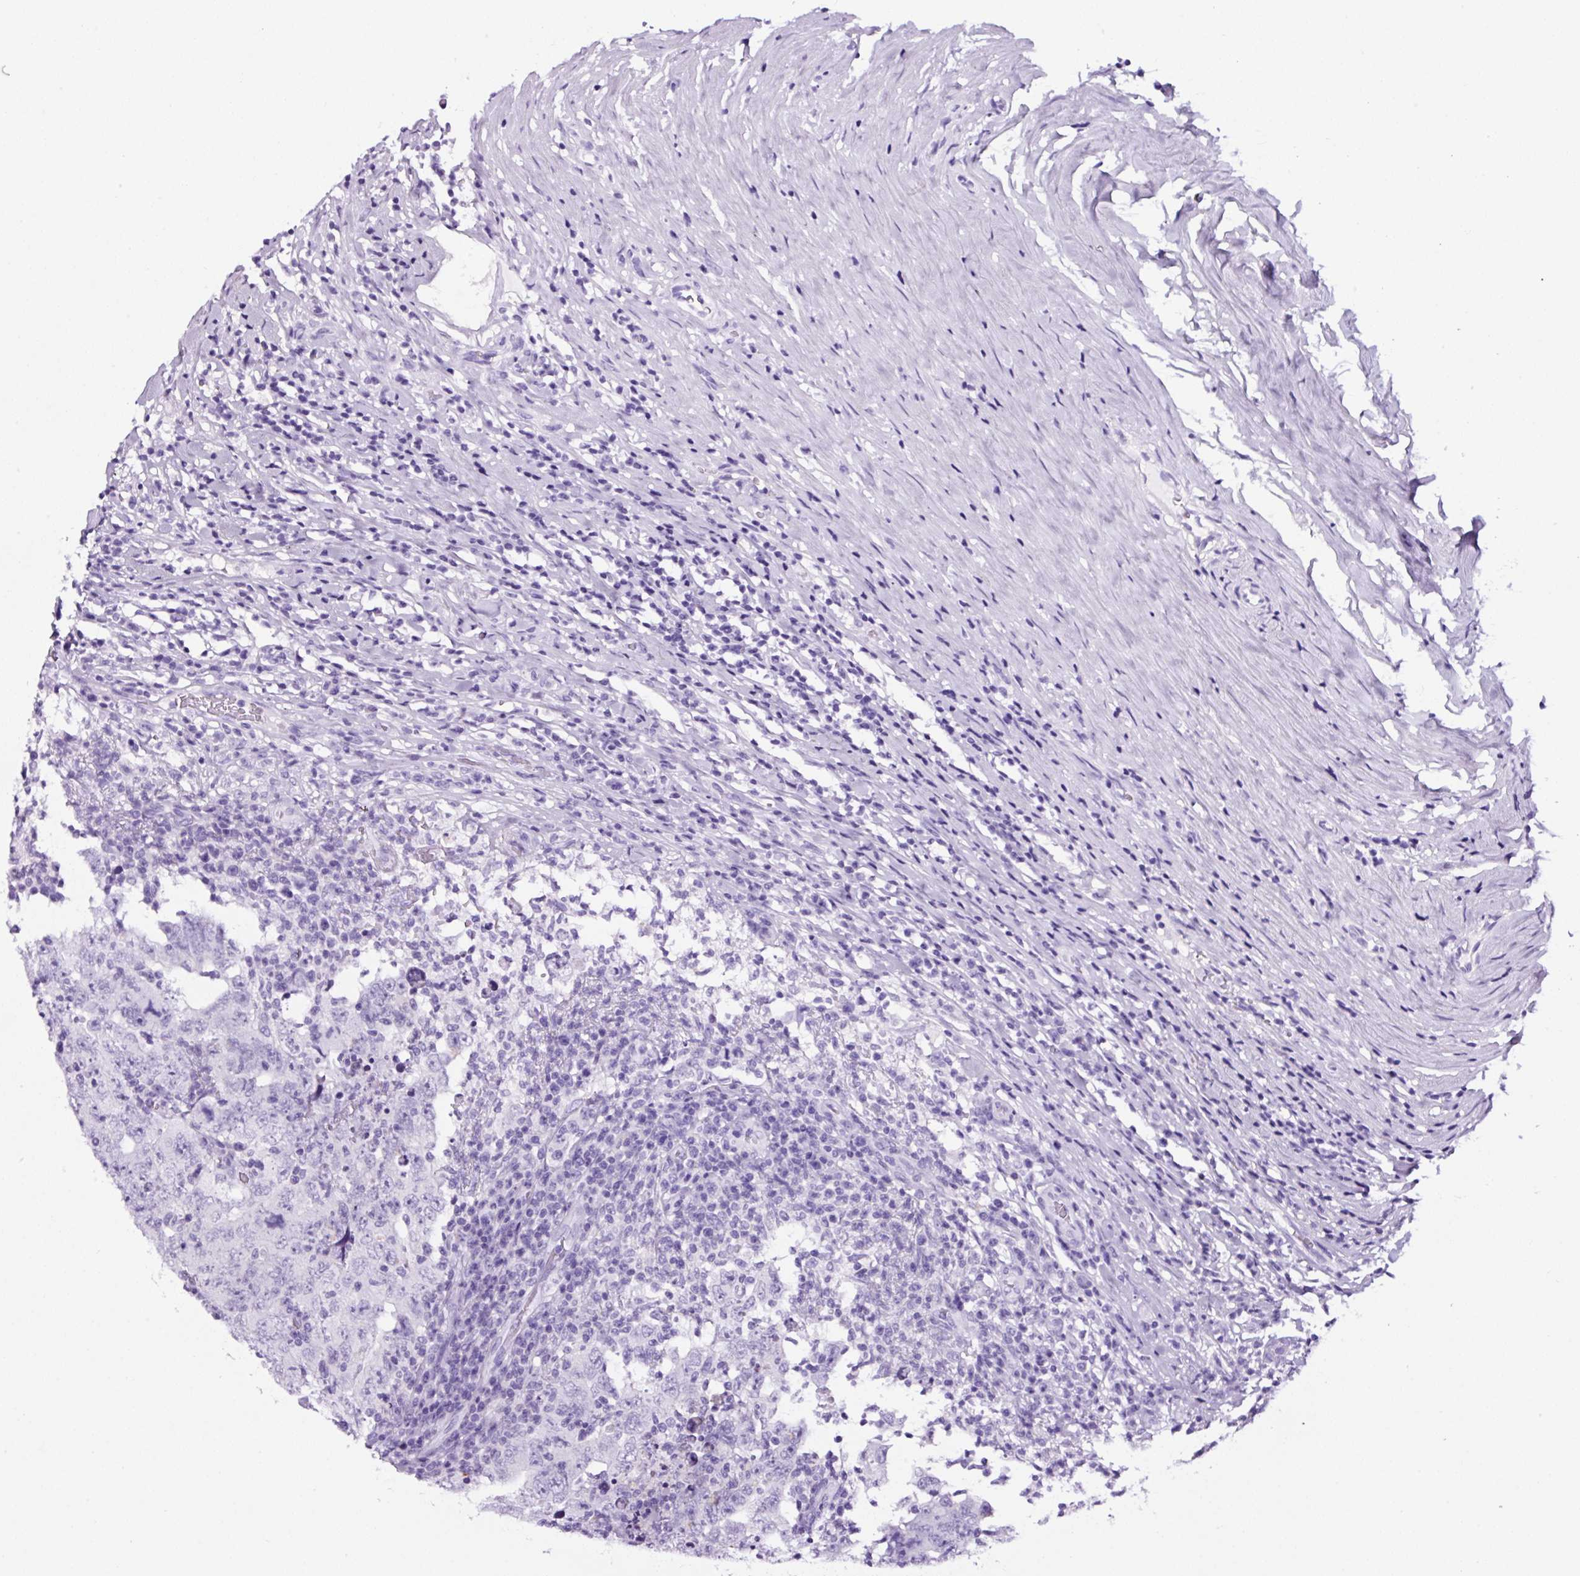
{"staining": {"intensity": "negative", "quantity": "none", "location": "none"}, "tissue": "testis cancer", "cell_type": "Tumor cells", "image_type": "cancer", "snomed": [{"axis": "morphology", "description": "Carcinoma, Embryonal, NOS"}, {"axis": "topography", "description": "Testis"}], "caption": "Embryonal carcinoma (testis) stained for a protein using IHC shows no staining tumor cells.", "gene": "TAFA3", "patient": {"sex": "male", "age": 26}}